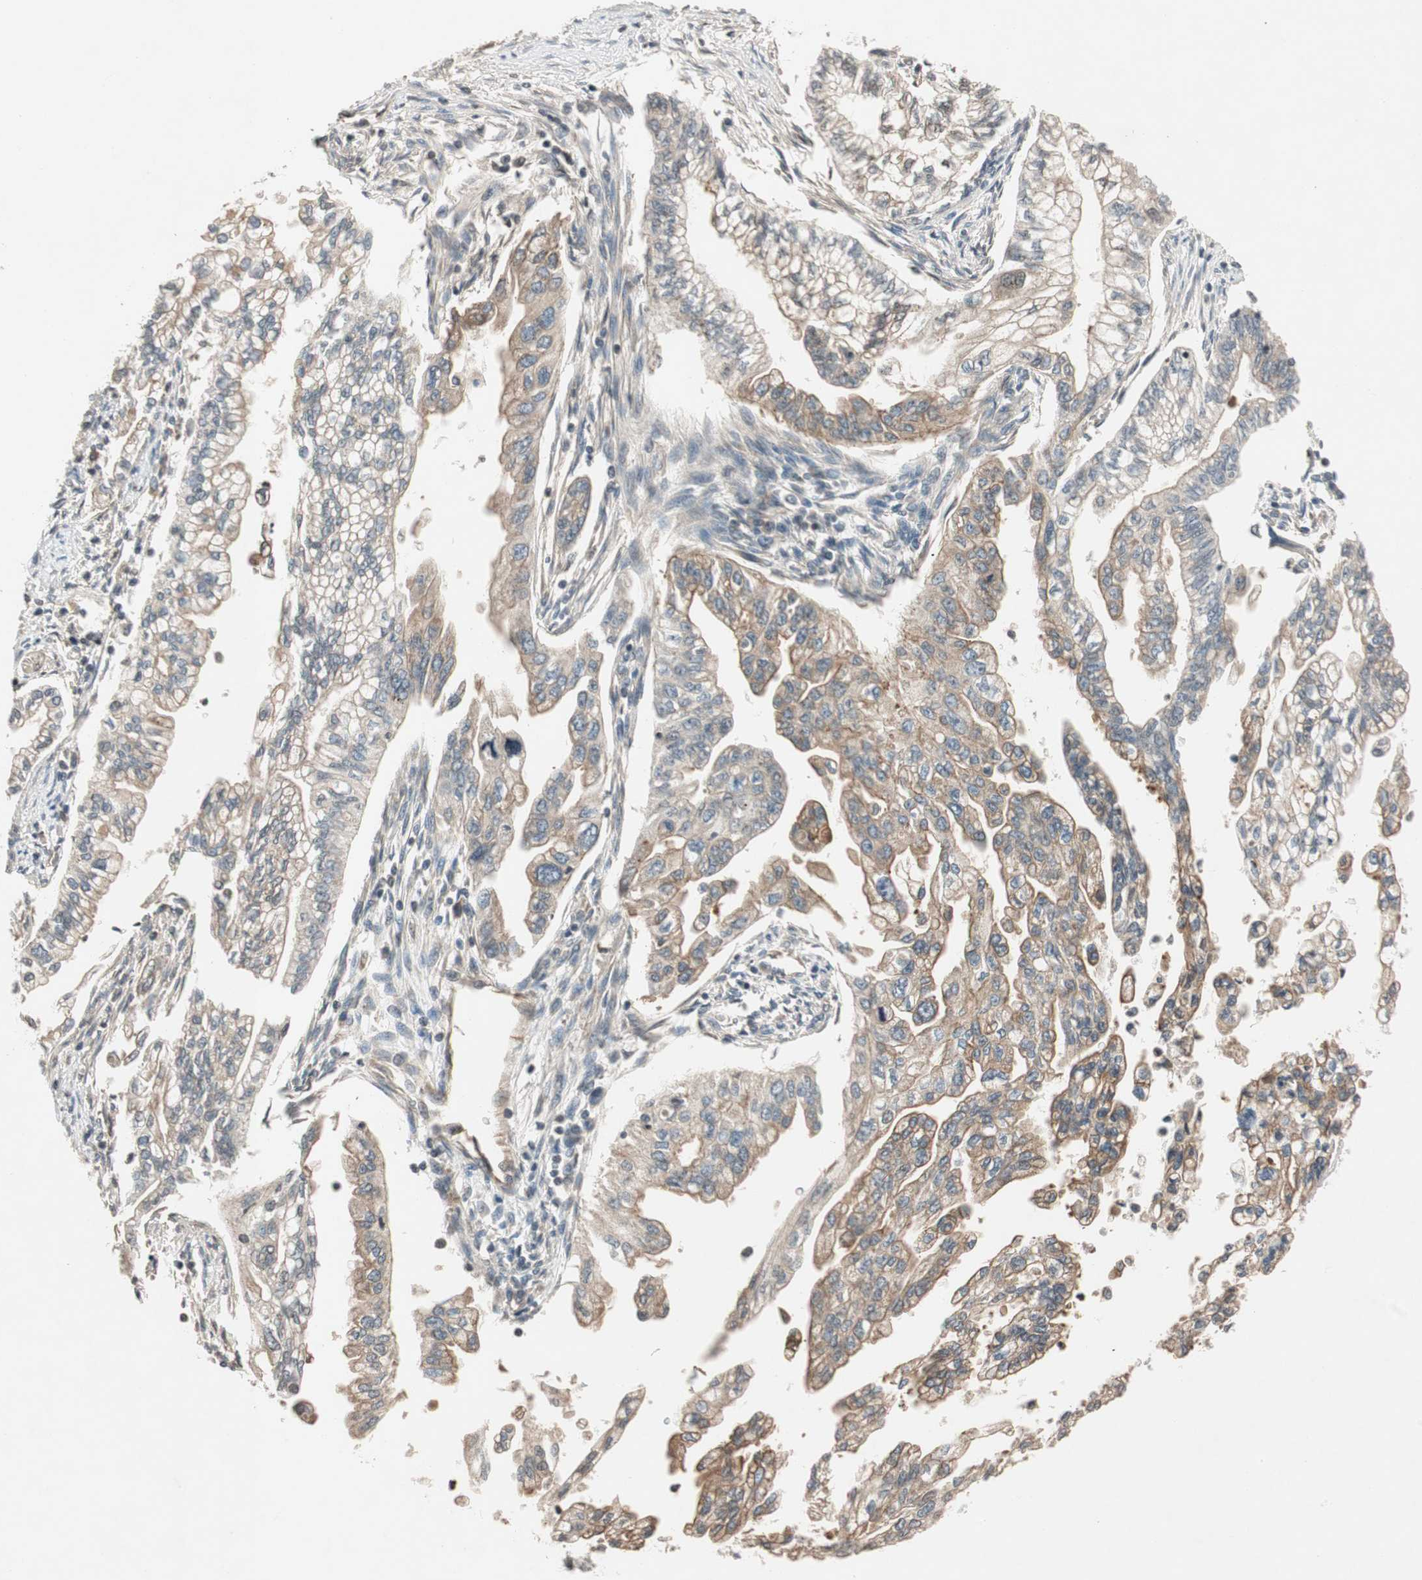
{"staining": {"intensity": "weak", "quantity": ">75%", "location": "cytoplasmic/membranous"}, "tissue": "pancreatic cancer", "cell_type": "Tumor cells", "image_type": "cancer", "snomed": [{"axis": "morphology", "description": "Normal tissue, NOS"}, {"axis": "topography", "description": "Pancreas"}], "caption": "The micrograph displays a brown stain indicating the presence of a protein in the cytoplasmic/membranous of tumor cells in pancreatic cancer.", "gene": "GCLM", "patient": {"sex": "male", "age": 42}}